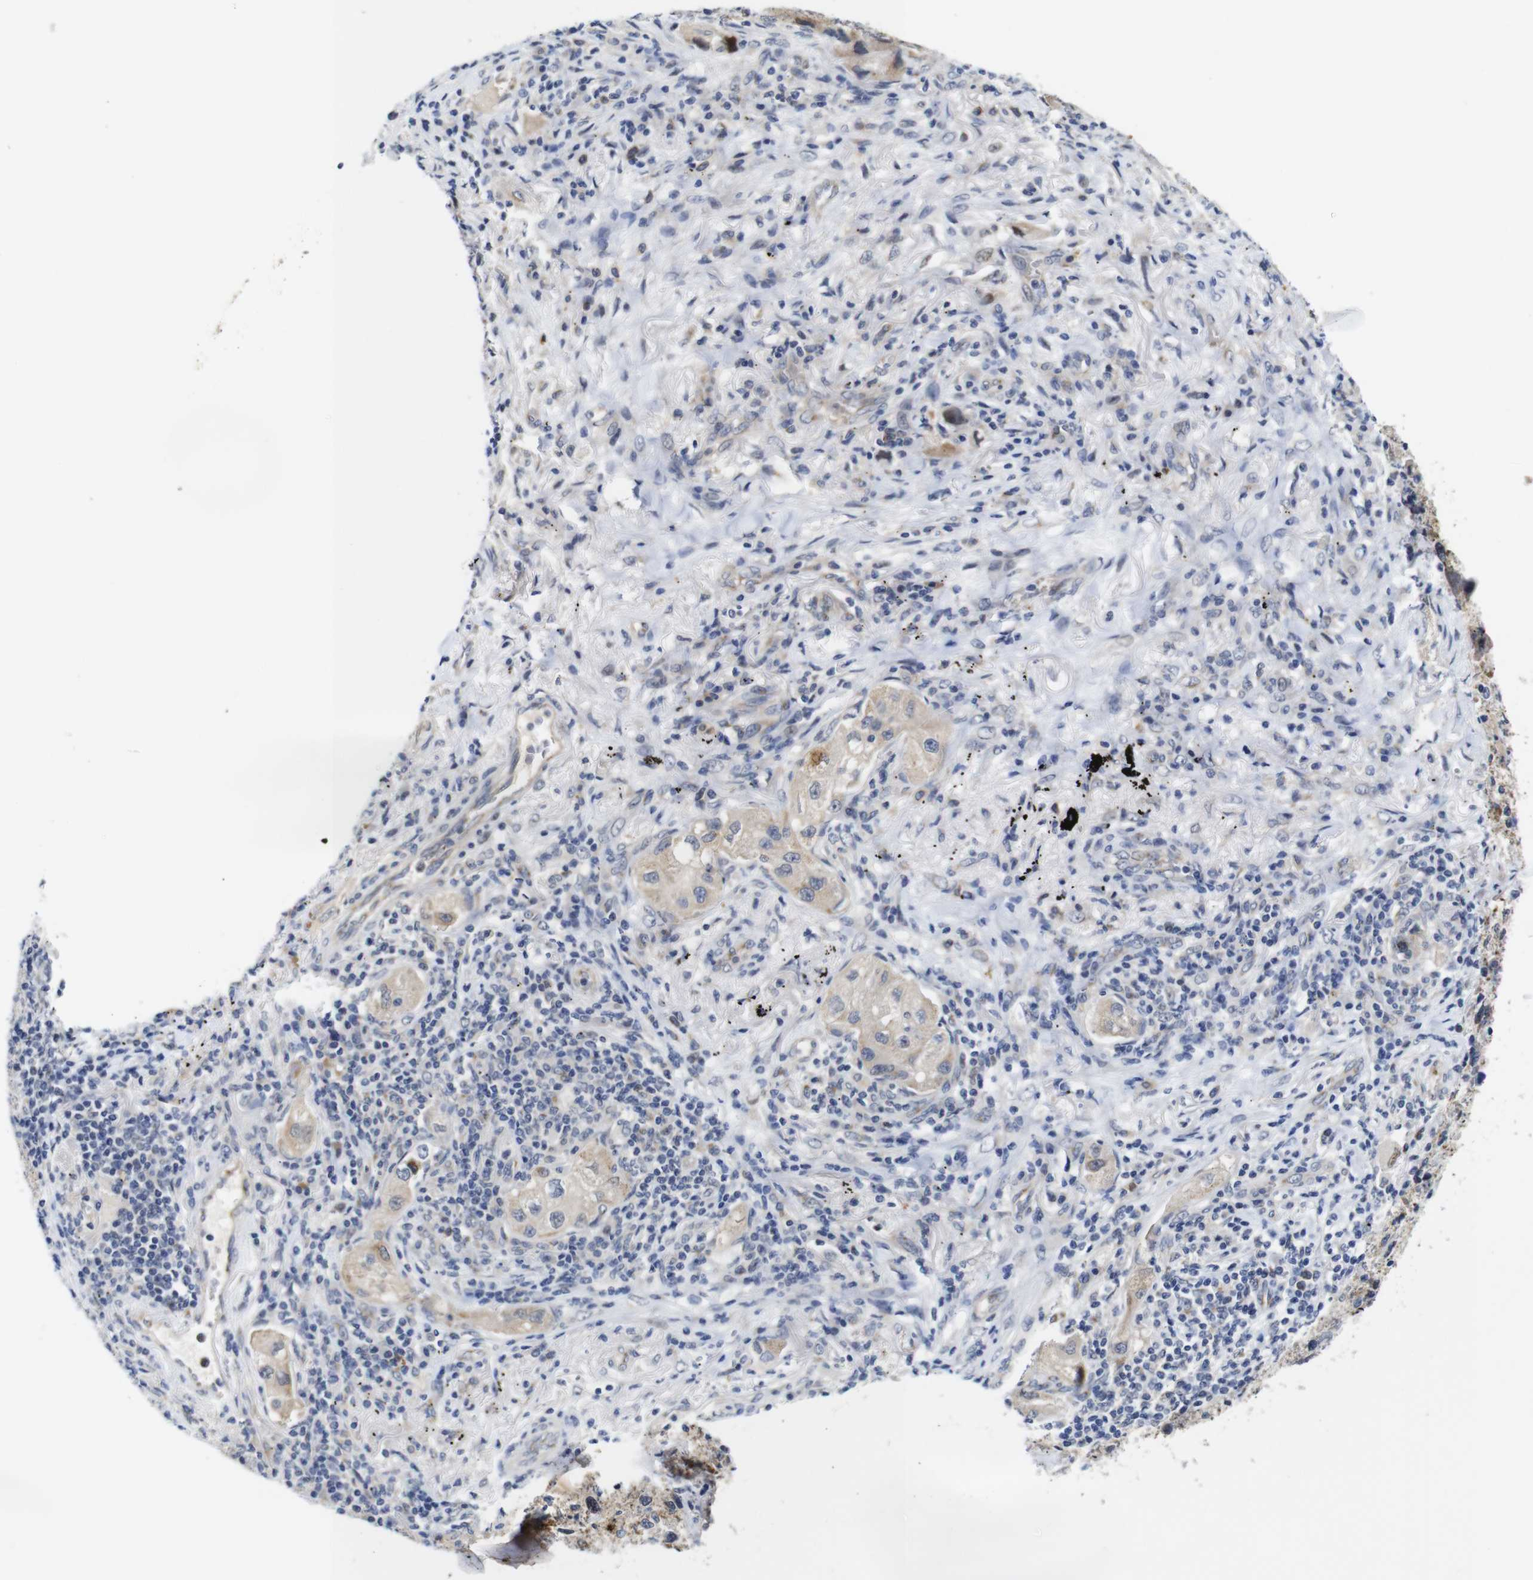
{"staining": {"intensity": "weak", "quantity": ">75%", "location": "cytoplasmic/membranous"}, "tissue": "lung cancer", "cell_type": "Tumor cells", "image_type": "cancer", "snomed": [{"axis": "morphology", "description": "Adenocarcinoma, NOS"}, {"axis": "topography", "description": "Lung"}], "caption": "Immunohistochemistry (IHC) (DAB (3,3'-diaminobenzidine)) staining of human lung cancer displays weak cytoplasmic/membranous protein positivity in about >75% of tumor cells.", "gene": "FURIN", "patient": {"sex": "female", "age": 65}}